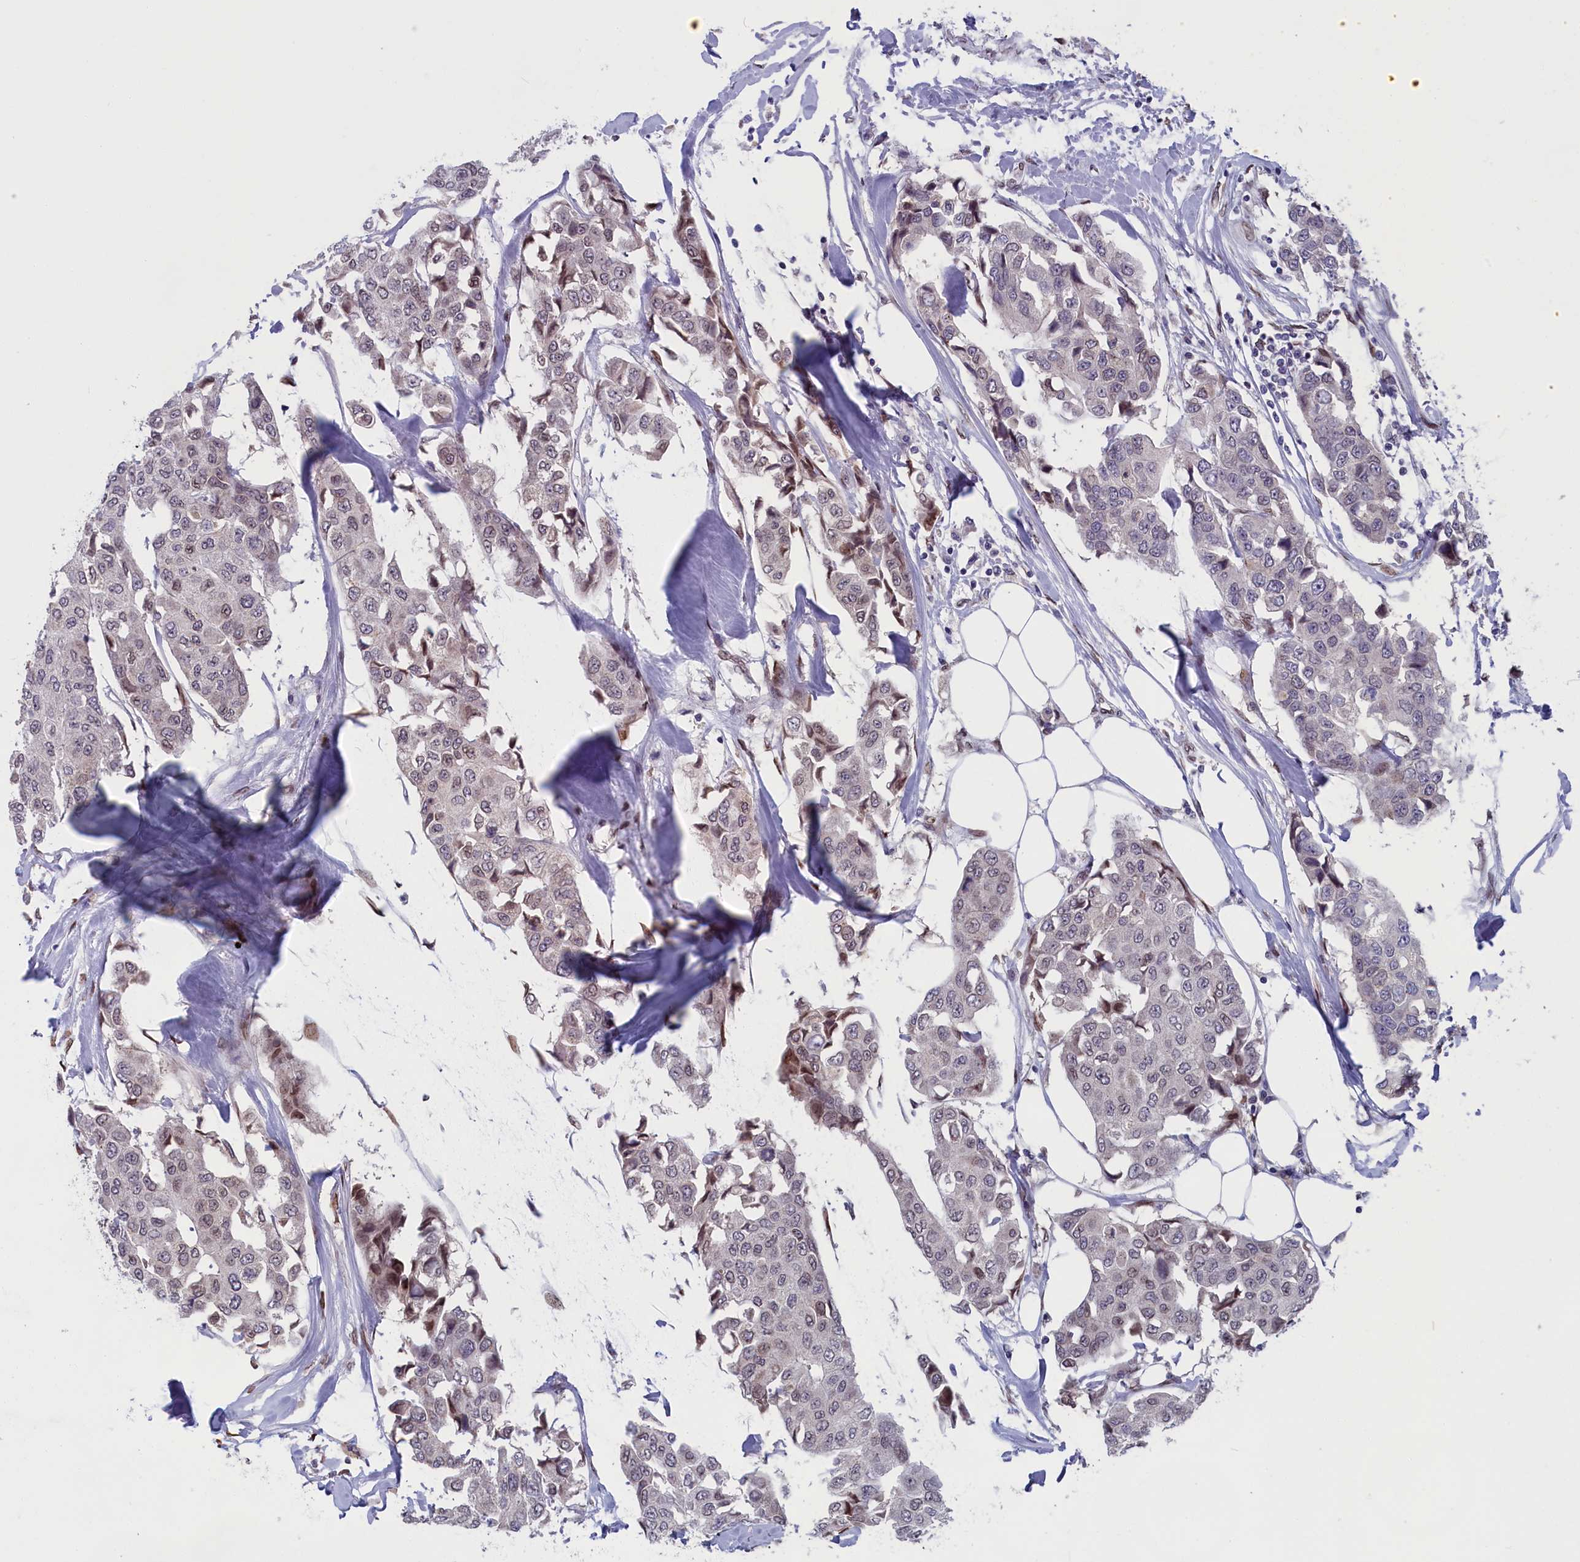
{"staining": {"intensity": "weak", "quantity": "<25%", "location": "nuclear"}, "tissue": "breast cancer", "cell_type": "Tumor cells", "image_type": "cancer", "snomed": [{"axis": "morphology", "description": "Duct carcinoma"}, {"axis": "topography", "description": "Breast"}], "caption": "Photomicrograph shows no protein expression in tumor cells of intraductal carcinoma (breast) tissue. Nuclei are stained in blue.", "gene": "GPSM1", "patient": {"sex": "female", "age": 80}}